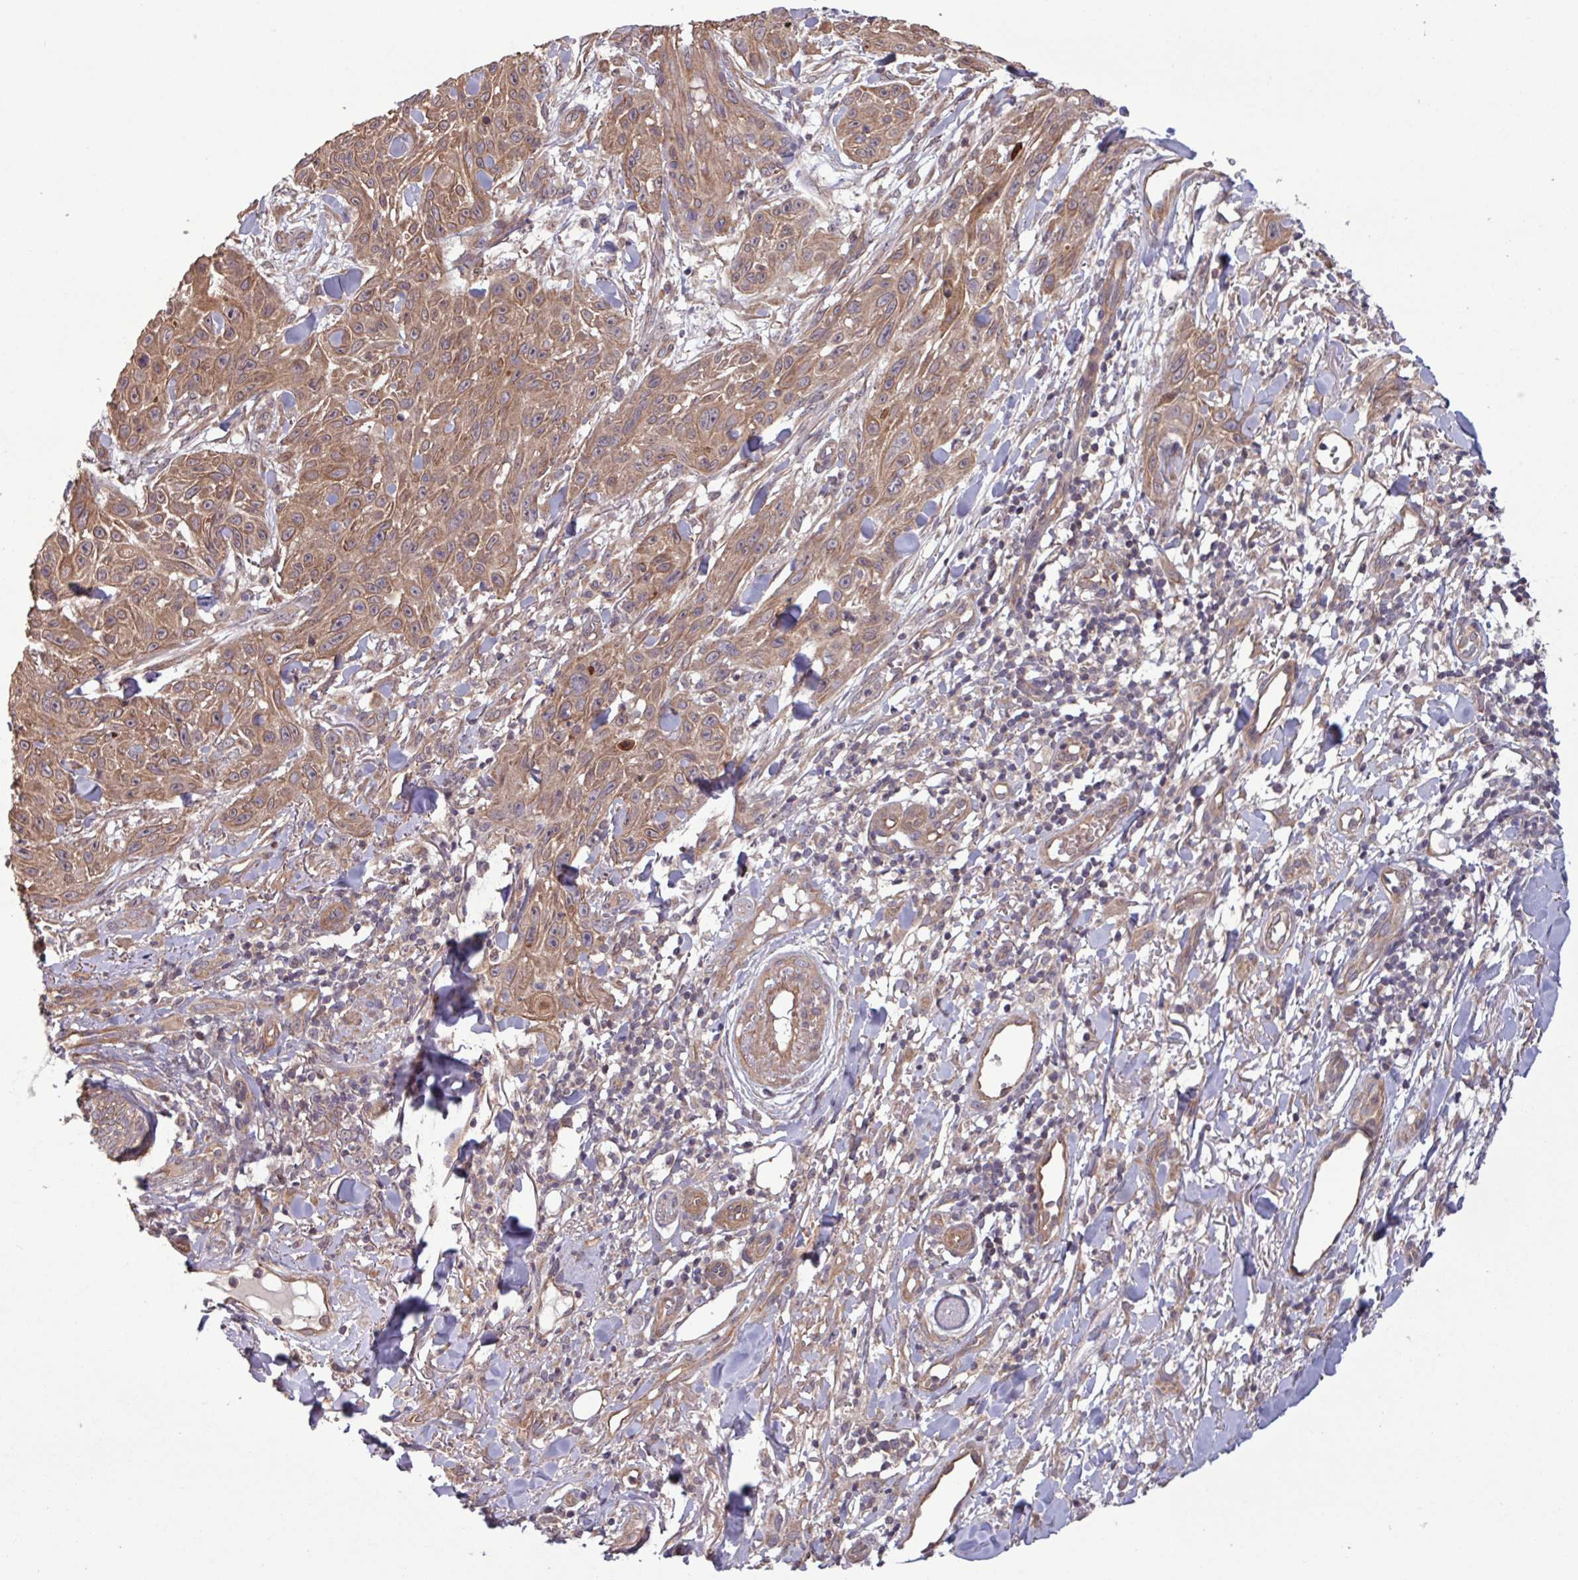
{"staining": {"intensity": "moderate", "quantity": ">75%", "location": "cytoplasmic/membranous"}, "tissue": "skin cancer", "cell_type": "Tumor cells", "image_type": "cancer", "snomed": [{"axis": "morphology", "description": "Squamous cell carcinoma, NOS"}, {"axis": "topography", "description": "Skin"}], "caption": "Human squamous cell carcinoma (skin) stained for a protein (brown) displays moderate cytoplasmic/membranous positive staining in about >75% of tumor cells.", "gene": "TRABD2A", "patient": {"sex": "male", "age": 86}}